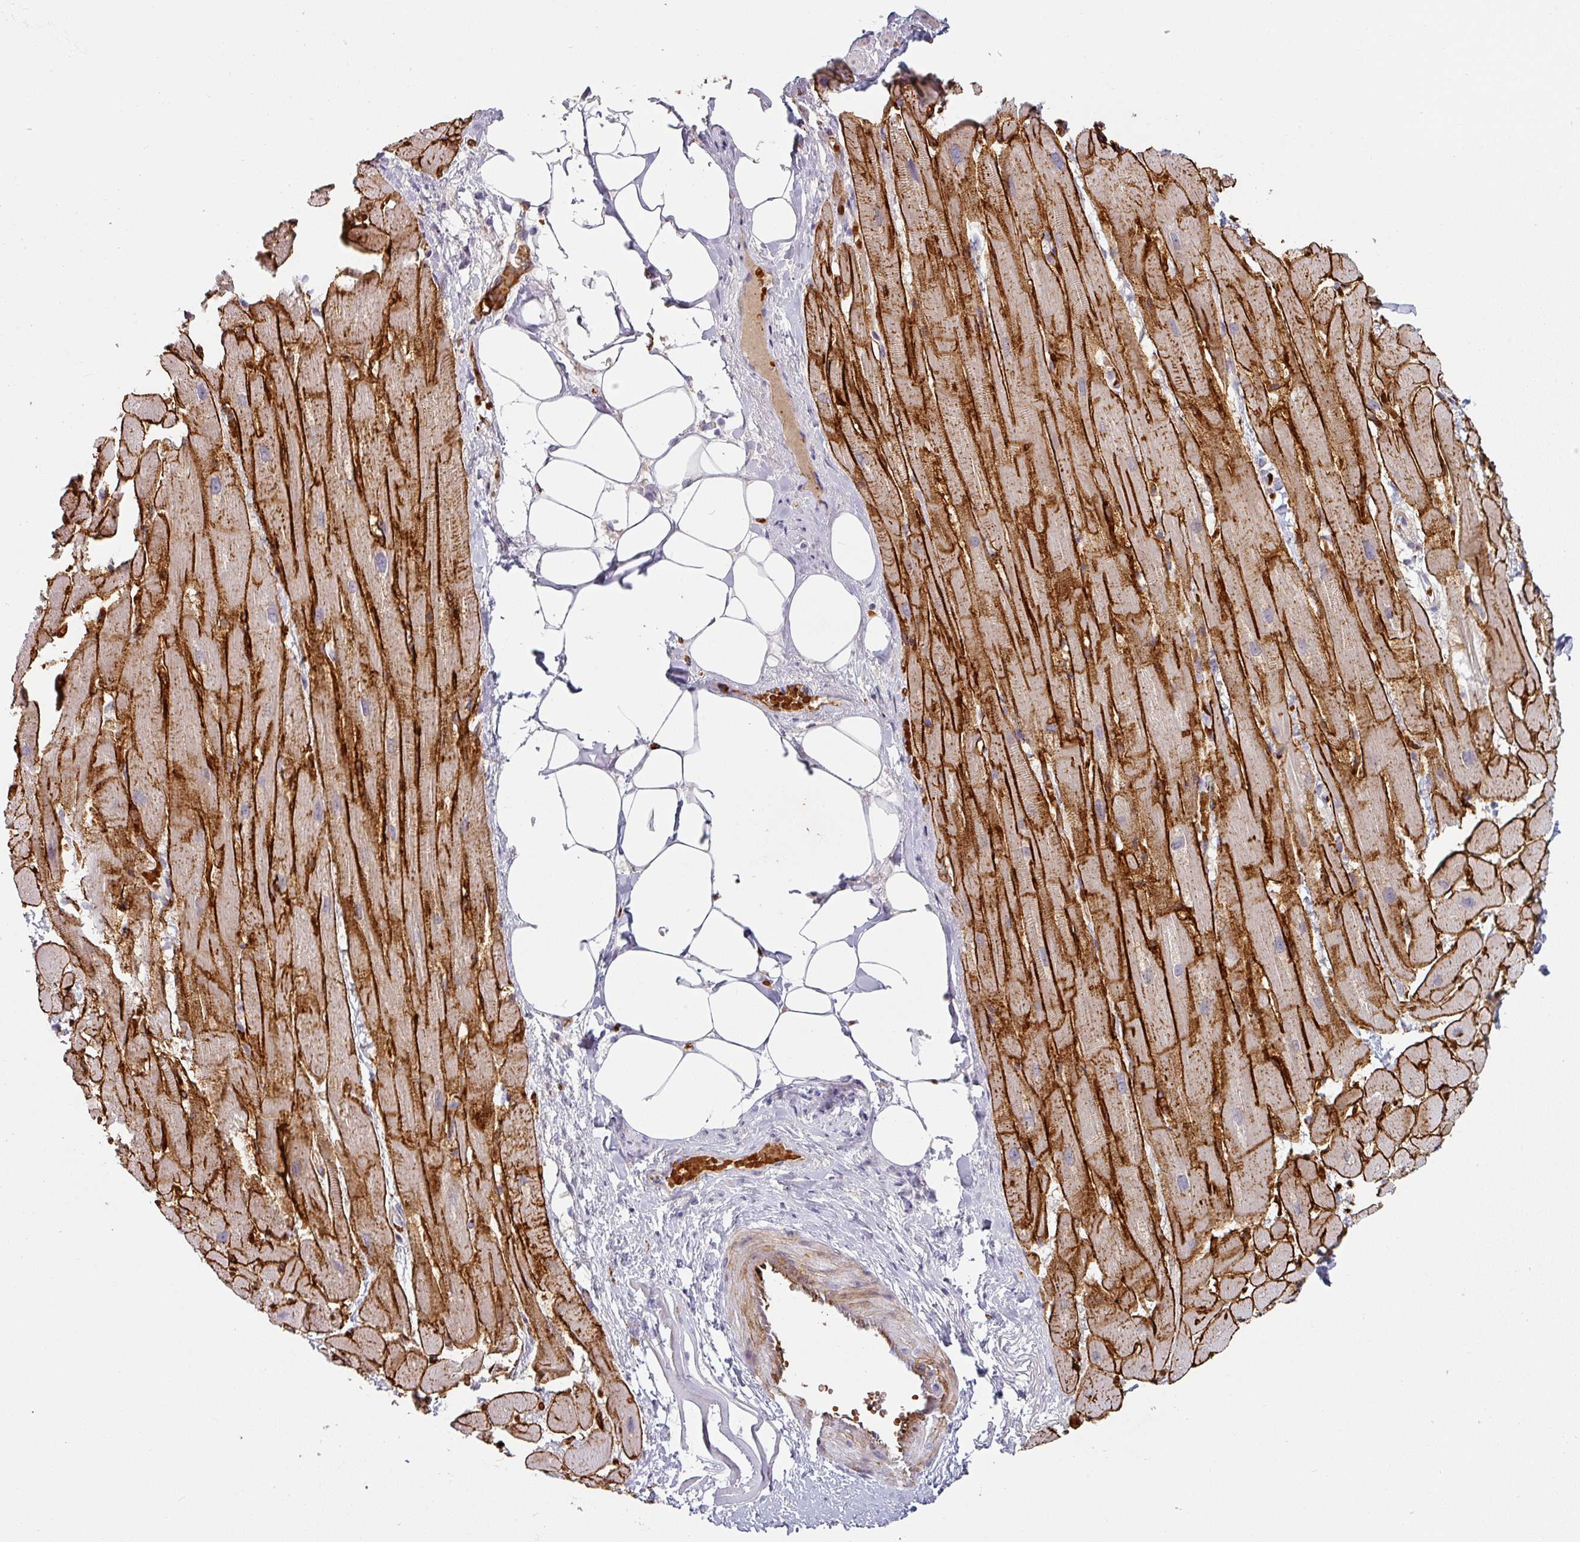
{"staining": {"intensity": "moderate", "quantity": ">75%", "location": "cytoplasmic/membranous"}, "tissue": "heart muscle", "cell_type": "Cardiomyocytes", "image_type": "normal", "snomed": [{"axis": "morphology", "description": "Normal tissue, NOS"}, {"axis": "topography", "description": "Heart"}], "caption": "The micrograph exhibits immunohistochemical staining of benign heart muscle. There is moderate cytoplasmic/membranous expression is identified in about >75% of cardiomyocytes.", "gene": "PRODH2", "patient": {"sex": "male", "age": 37}}